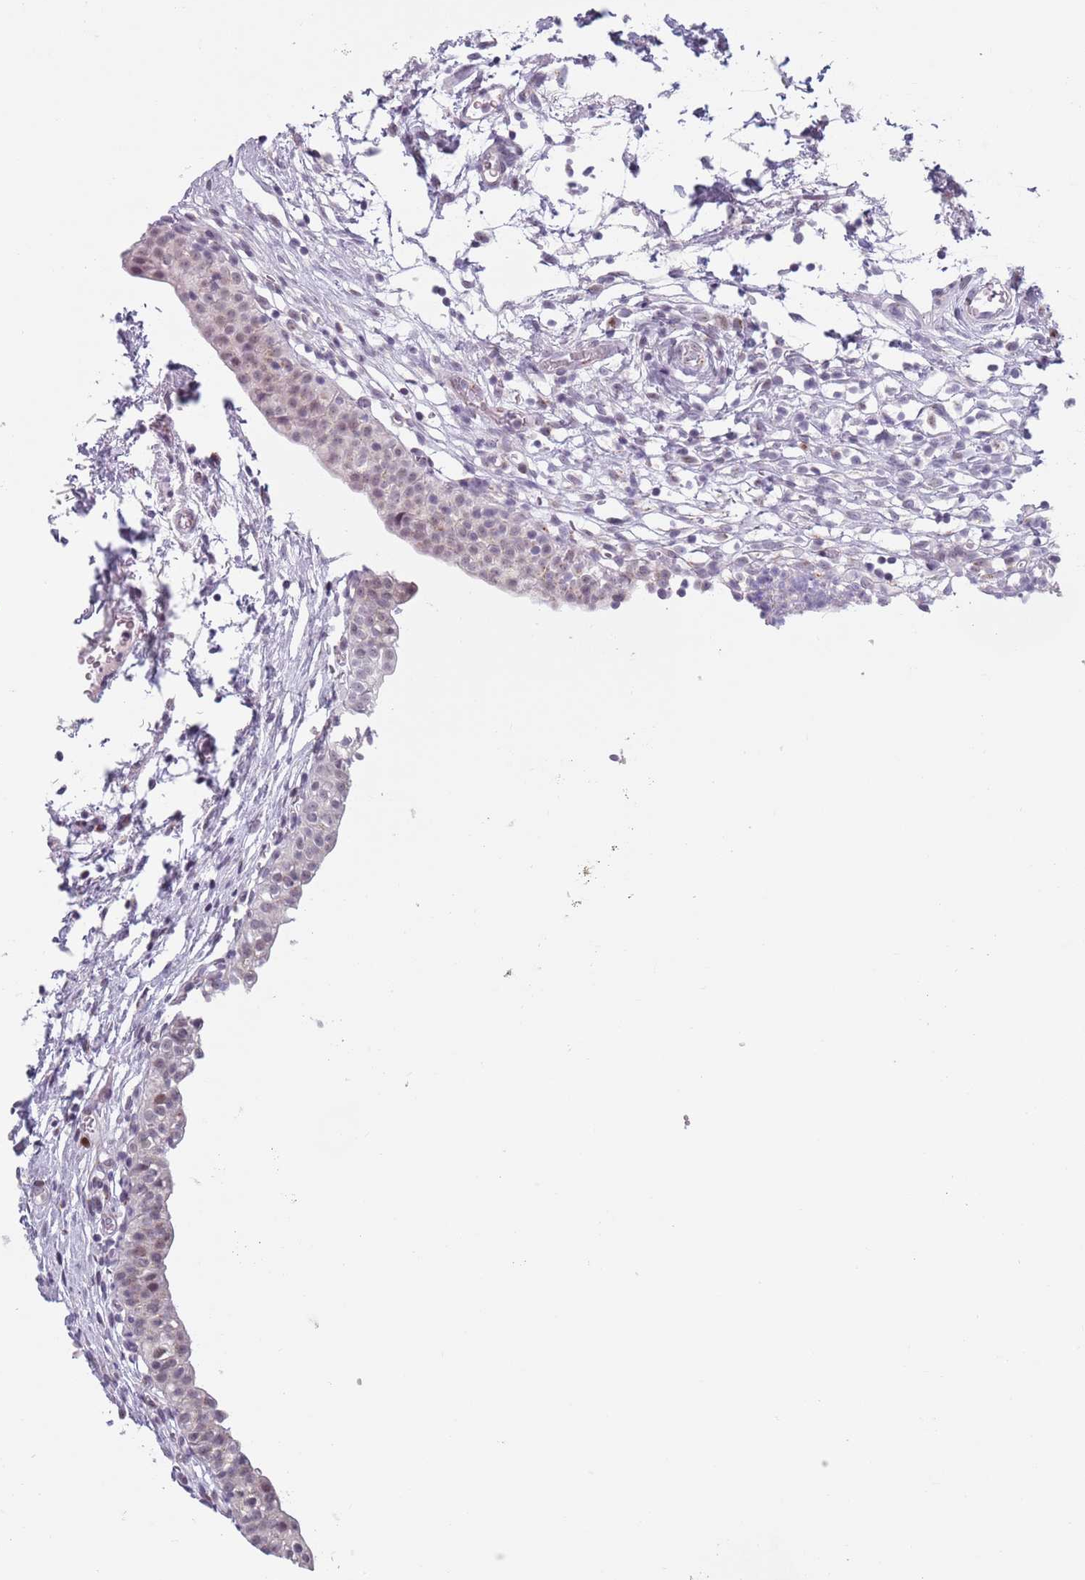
{"staining": {"intensity": "weak", "quantity": "25%-75%", "location": "nuclear"}, "tissue": "urinary bladder", "cell_type": "Urothelial cells", "image_type": "normal", "snomed": [{"axis": "morphology", "description": "Normal tissue, NOS"}, {"axis": "topography", "description": "Urinary bladder"}, {"axis": "topography", "description": "Peripheral nerve tissue"}], "caption": "Urinary bladder stained for a protein (brown) demonstrates weak nuclear positive positivity in about 25%-75% of urothelial cells.", "gene": "ZKSCAN2", "patient": {"sex": "male", "age": 55}}